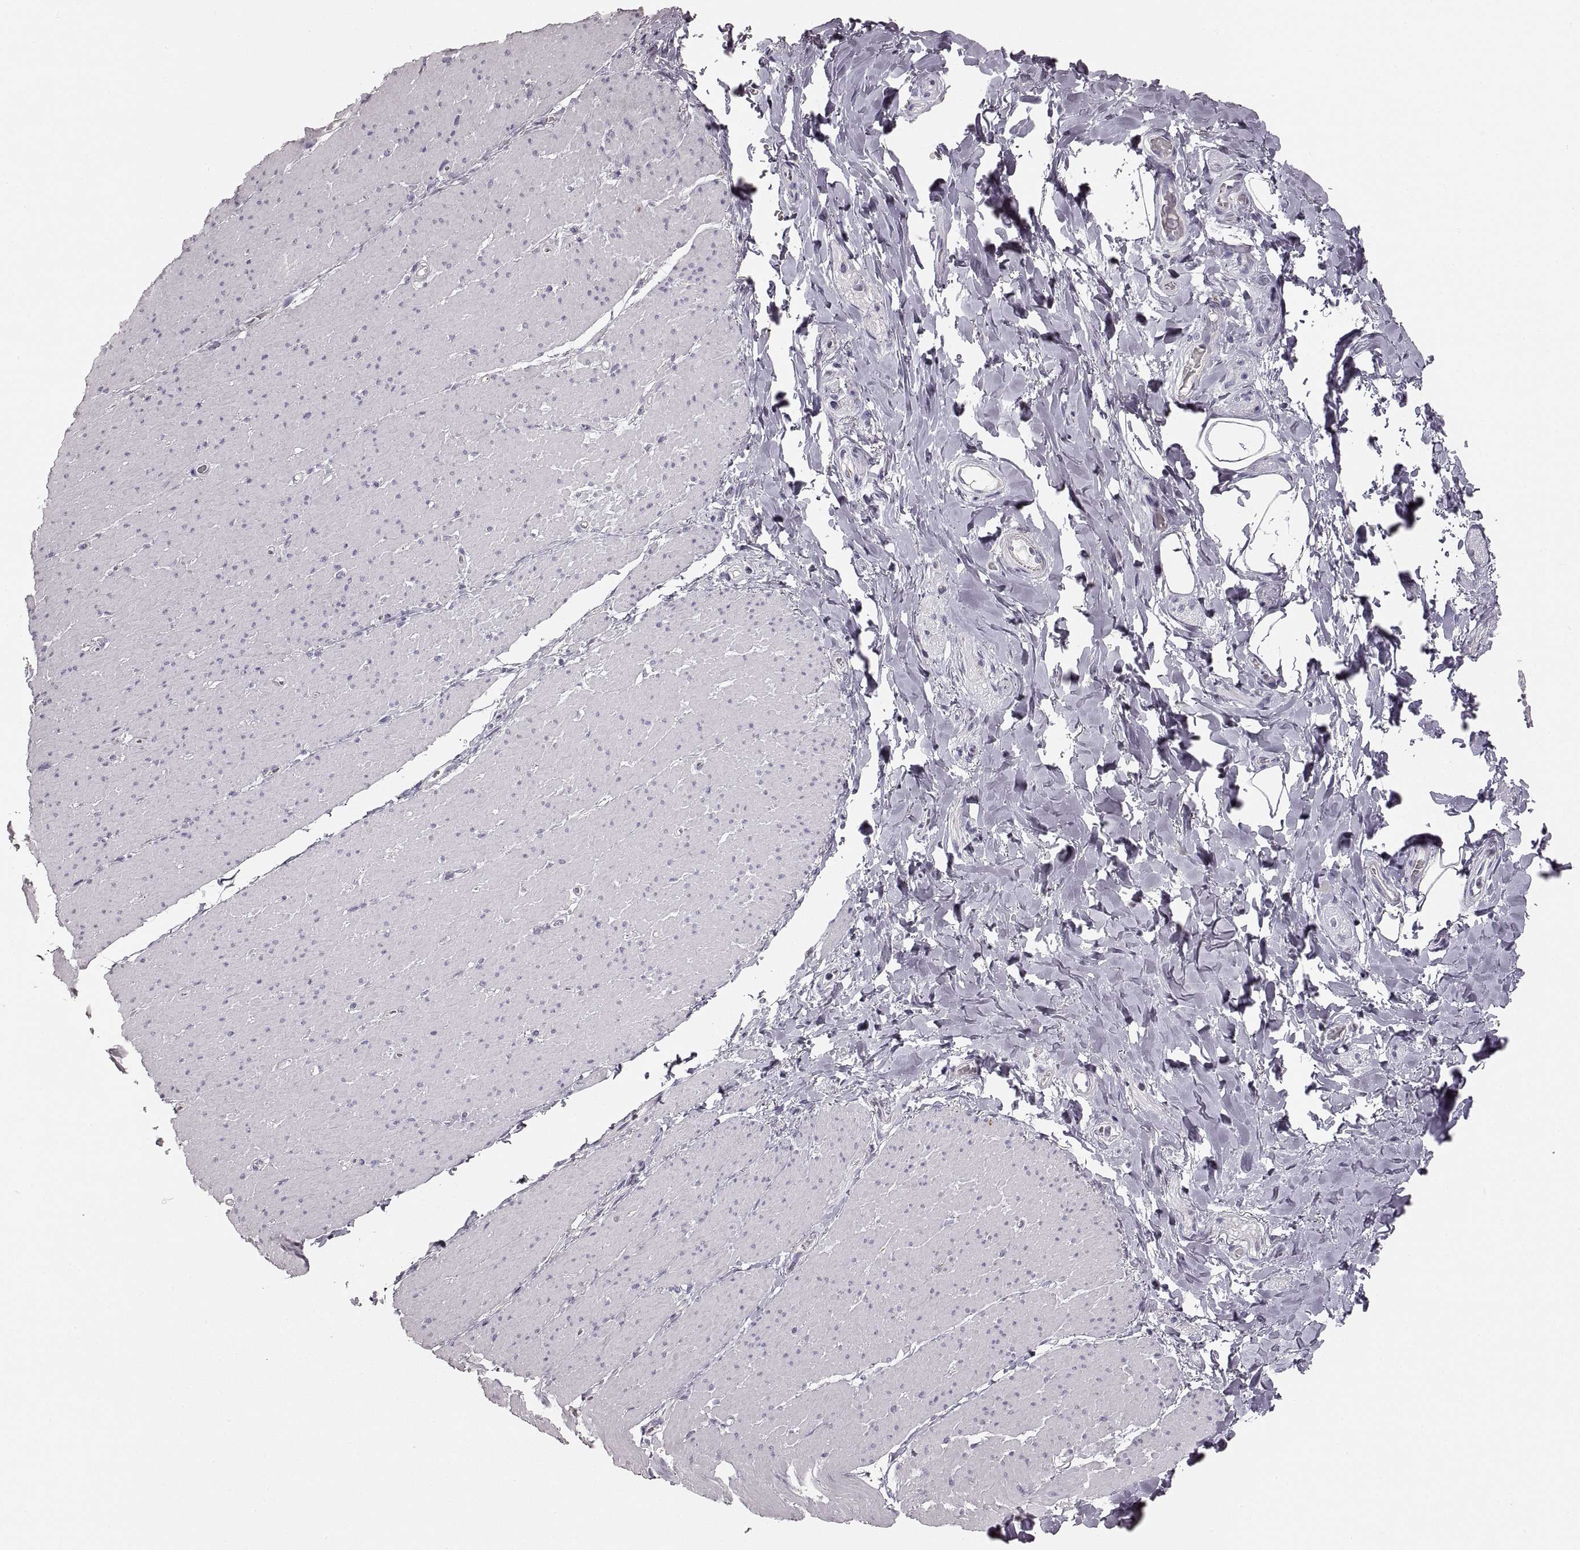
{"staining": {"intensity": "negative", "quantity": "none", "location": "none"}, "tissue": "smooth muscle", "cell_type": "Smooth muscle cells", "image_type": "normal", "snomed": [{"axis": "morphology", "description": "Normal tissue, NOS"}, {"axis": "topography", "description": "Smooth muscle"}, {"axis": "topography", "description": "Rectum"}], "caption": "A high-resolution histopathology image shows immunohistochemistry staining of unremarkable smooth muscle, which displays no significant expression in smooth muscle cells.", "gene": "RDH13", "patient": {"sex": "male", "age": 53}}